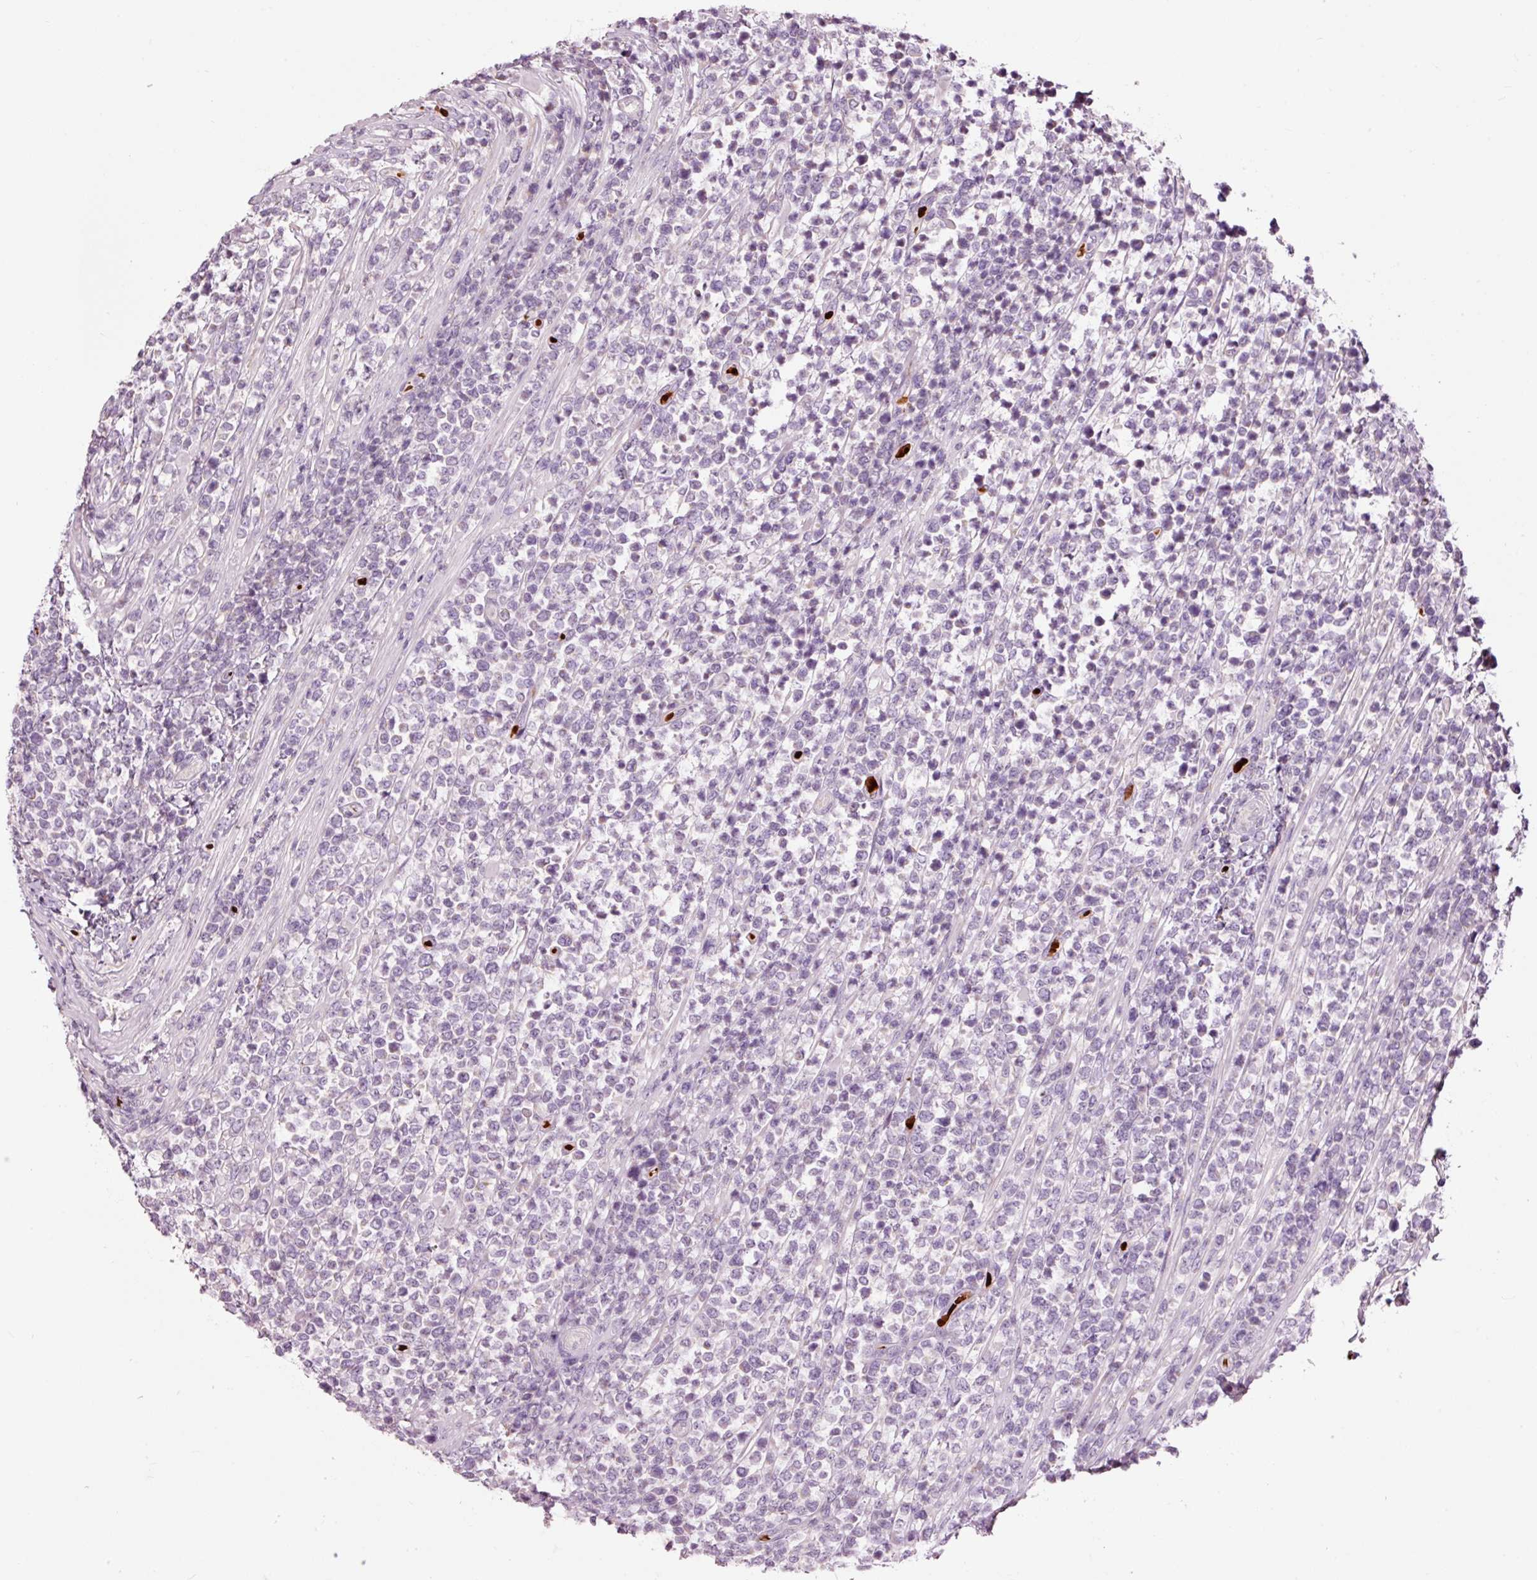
{"staining": {"intensity": "negative", "quantity": "none", "location": "none"}, "tissue": "lymphoma", "cell_type": "Tumor cells", "image_type": "cancer", "snomed": [{"axis": "morphology", "description": "Malignant lymphoma, non-Hodgkin's type, High grade"}, {"axis": "topography", "description": "Soft tissue"}], "caption": "A high-resolution micrograph shows immunohistochemistry (IHC) staining of lymphoma, which exhibits no significant positivity in tumor cells.", "gene": "LDHAL6B", "patient": {"sex": "female", "age": 56}}